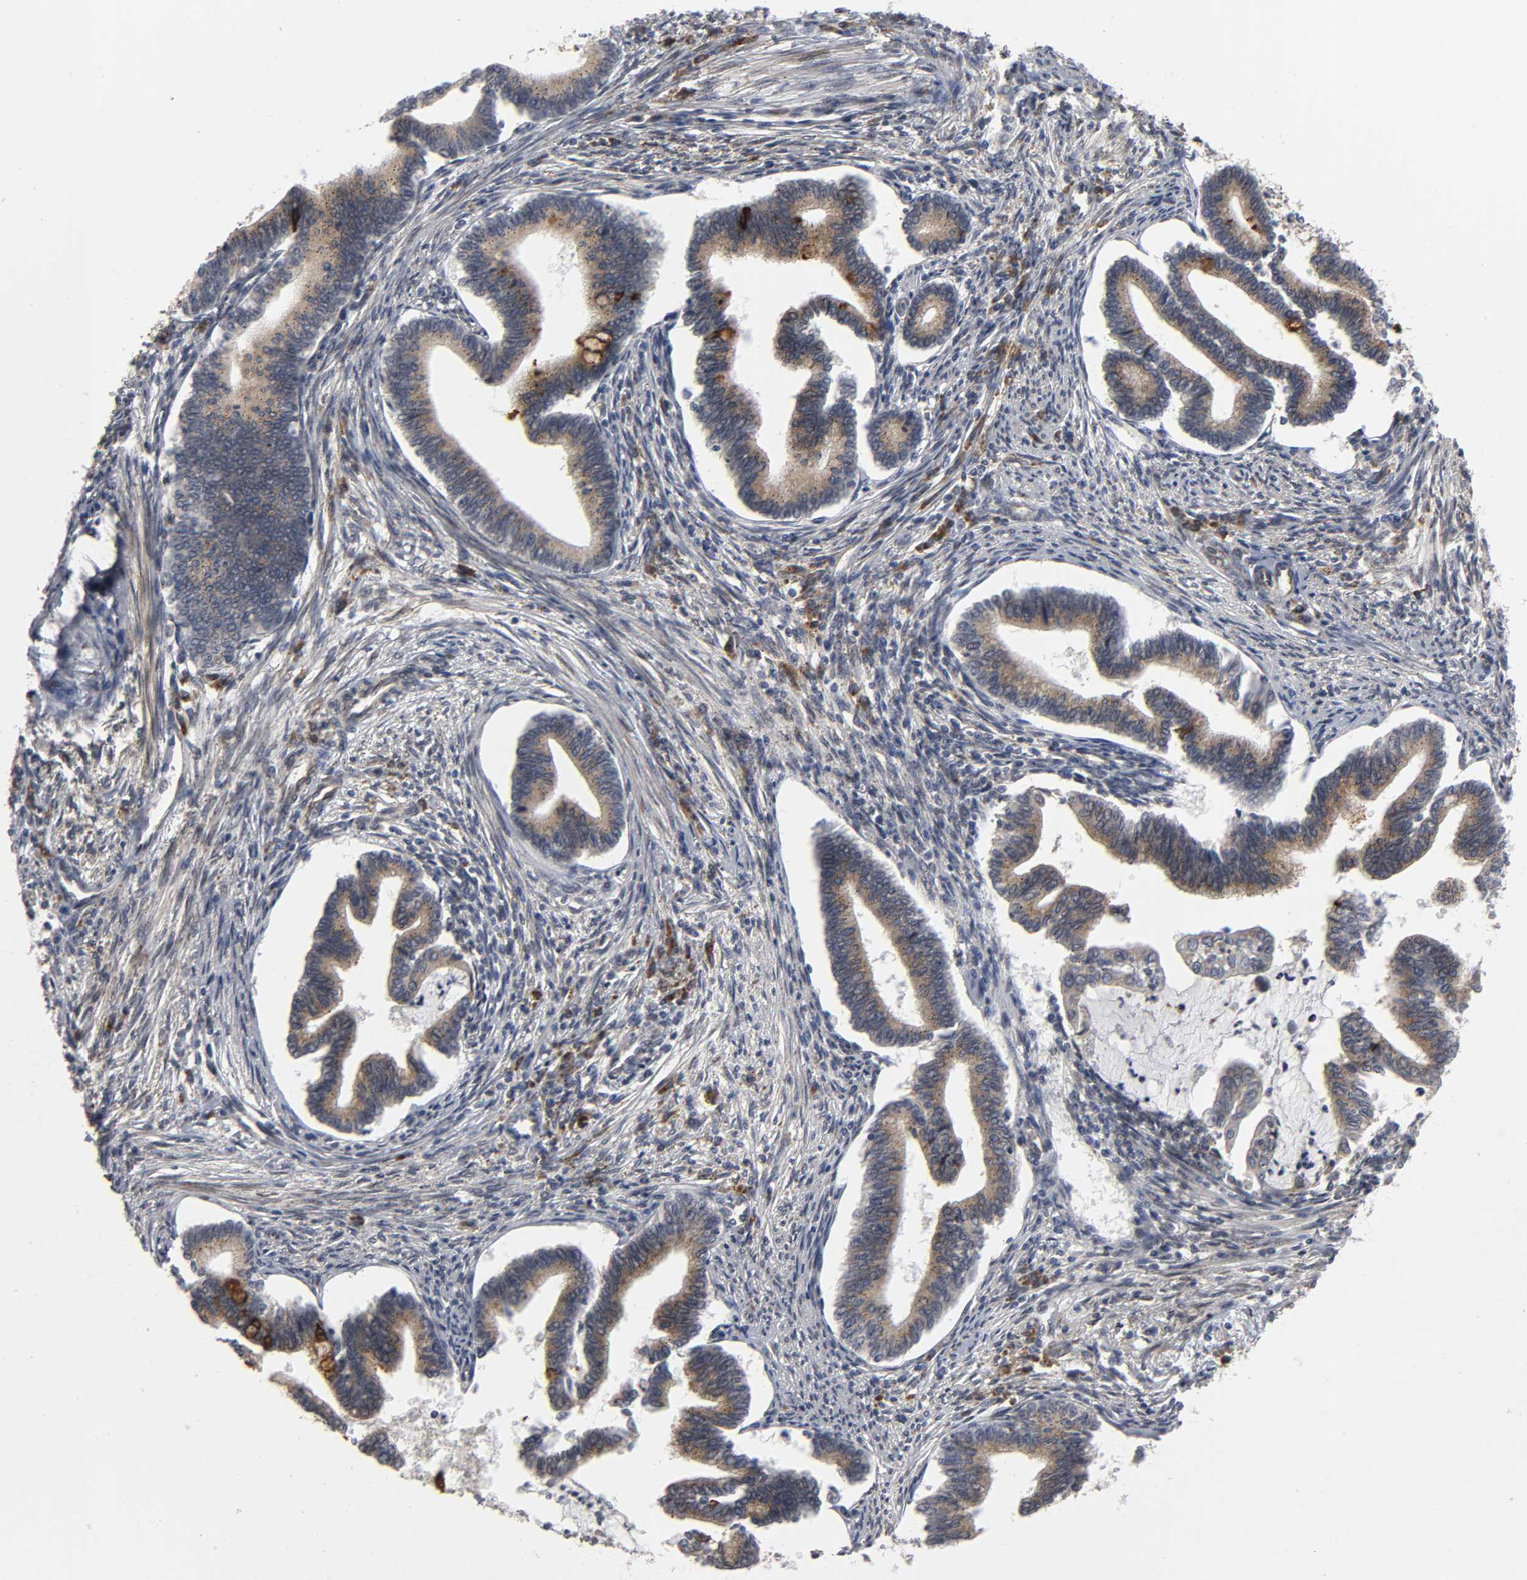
{"staining": {"intensity": "moderate", "quantity": ">75%", "location": "cytoplasmic/membranous"}, "tissue": "cervical cancer", "cell_type": "Tumor cells", "image_type": "cancer", "snomed": [{"axis": "morphology", "description": "Adenocarcinoma, NOS"}, {"axis": "topography", "description": "Cervix"}], "caption": "Moderate cytoplasmic/membranous protein expression is seen in about >75% of tumor cells in cervical cancer (adenocarcinoma).", "gene": "ASB6", "patient": {"sex": "female", "age": 36}}